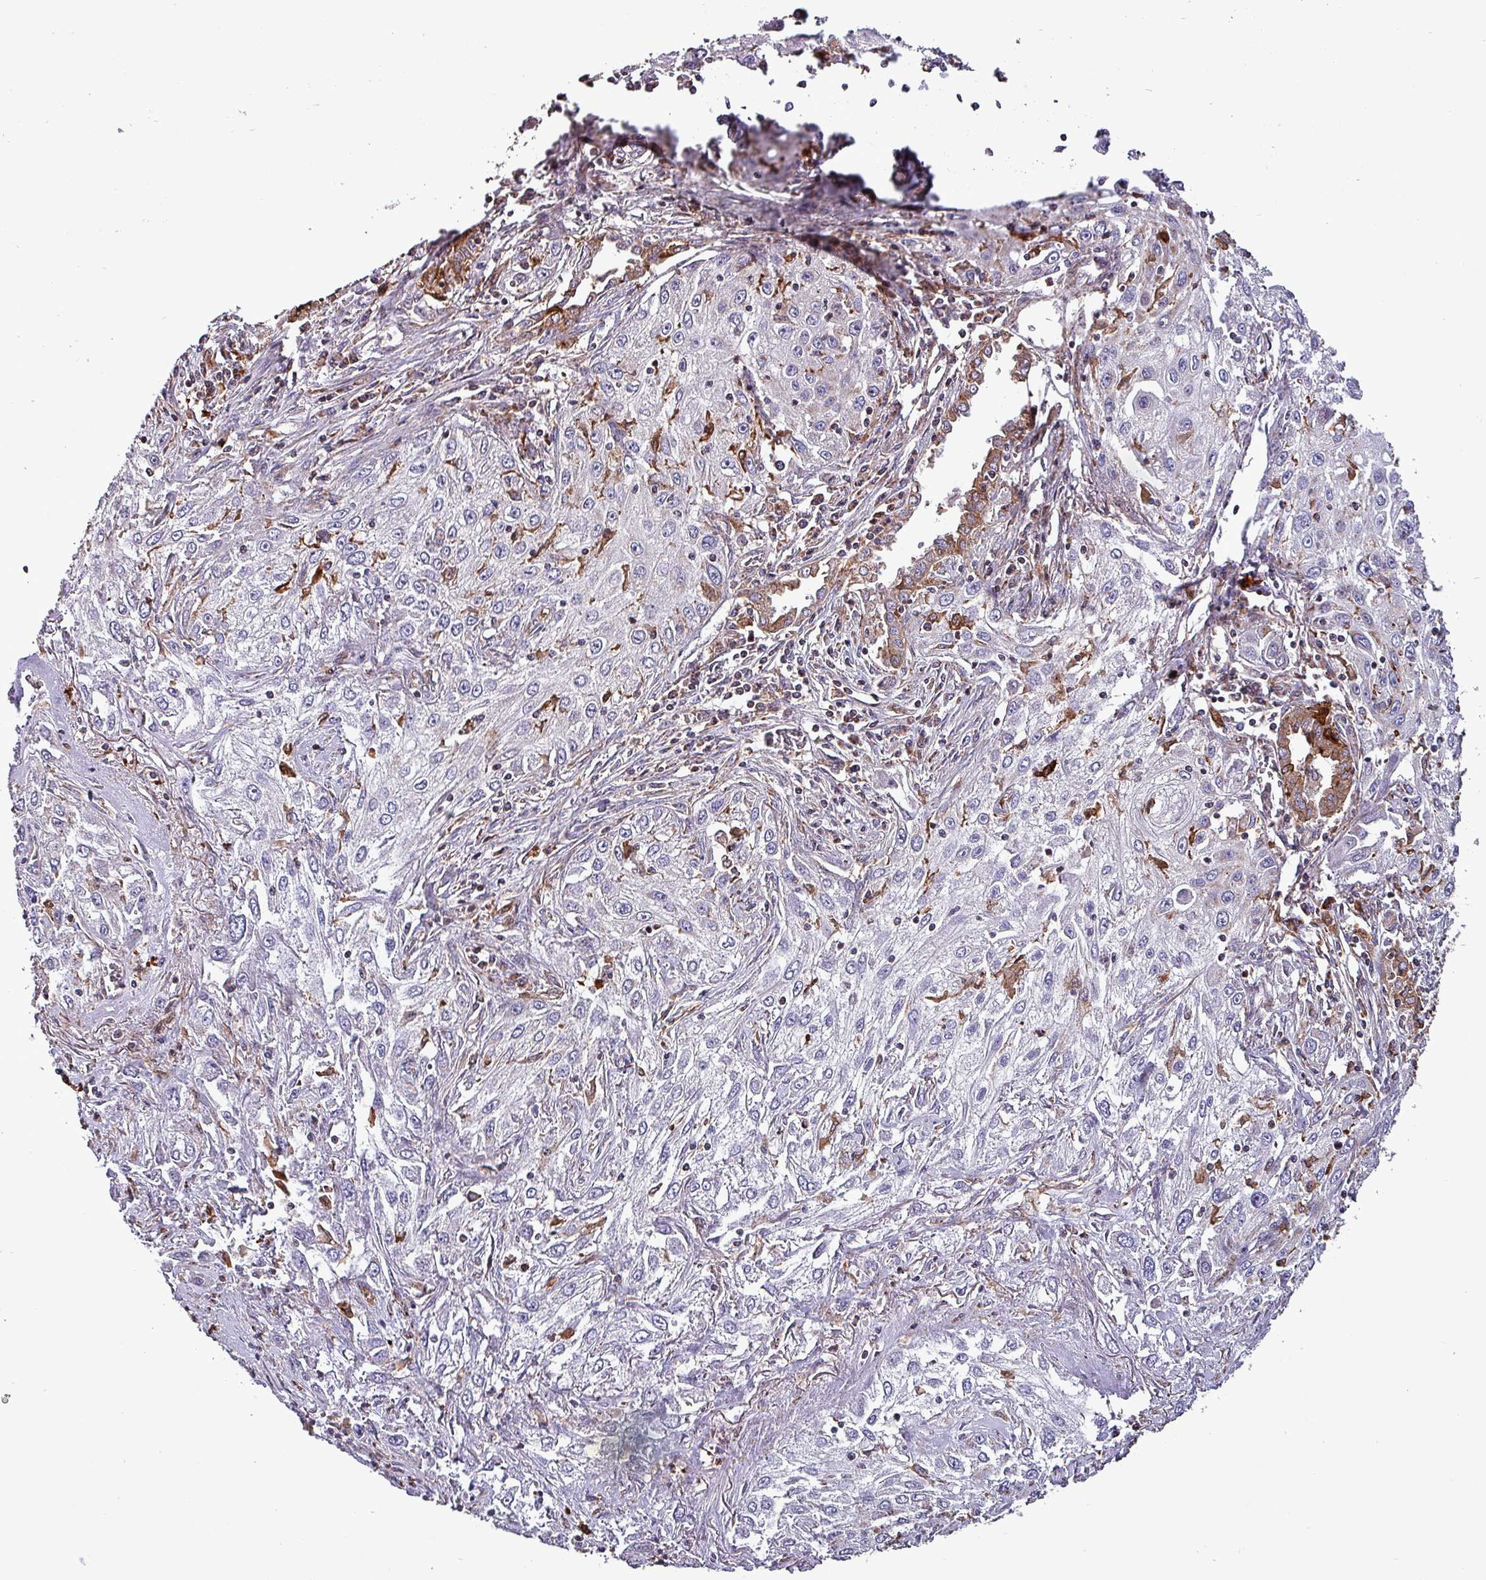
{"staining": {"intensity": "negative", "quantity": "none", "location": "none"}, "tissue": "lung cancer", "cell_type": "Tumor cells", "image_type": "cancer", "snomed": [{"axis": "morphology", "description": "Squamous cell carcinoma, NOS"}, {"axis": "topography", "description": "Lung"}], "caption": "Protein analysis of lung cancer (squamous cell carcinoma) demonstrates no significant staining in tumor cells. (DAB immunohistochemistry (IHC) visualized using brightfield microscopy, high magnification).", "gene": "SCIN", "patient": {"sex": "female", "age": 69}}